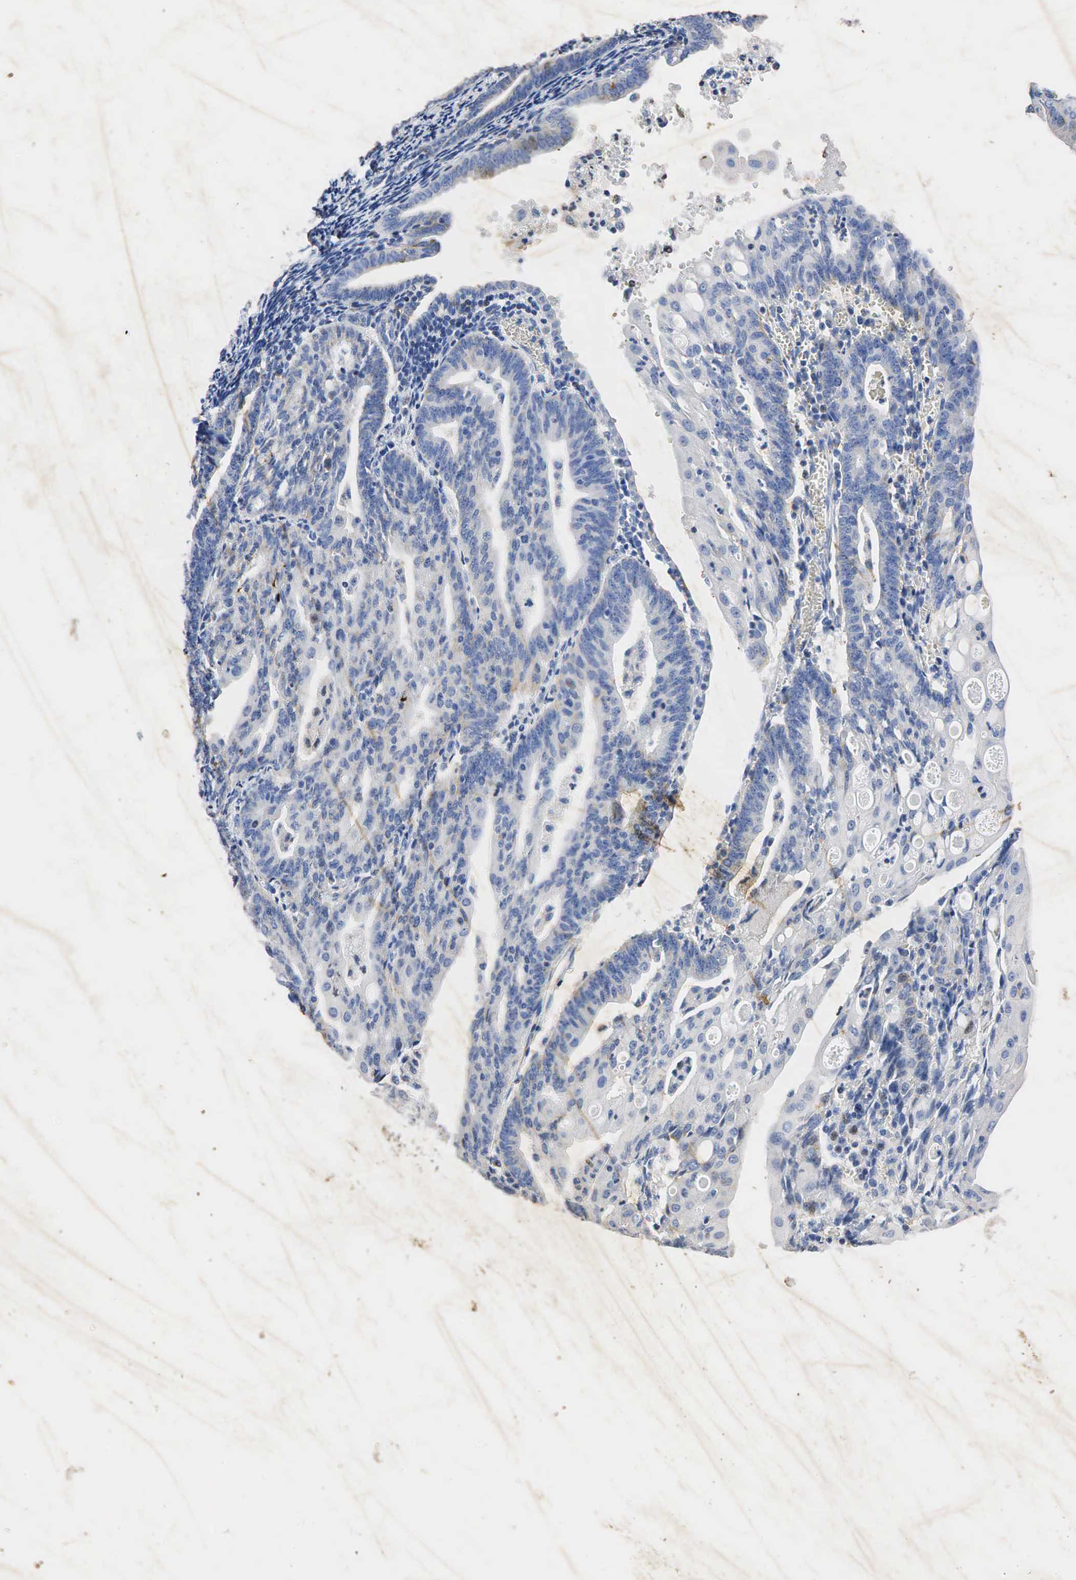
{"staining": {"intensity": "weak", "quantity": "<25%", "location": "nuclear"}, "tissue": "endometrial cancer", "cell_type": "Tumor cells", "image_type": "cancer", "snomed": [{"axis": "morphology", "description": "Adenocarcinoma, NOS"}, {"axis": "topography", "description": "Endometrium"}], "caption": "Immunohistochemistry (IHC) micrograph of neoplastic tissue: adenocarcinoma (endometrial) stained with DAB reveals no significant protein staining in tumor cells. The staining was performed using DAB to visualize the protein expression in brown, while the nuclei were stained in blue with hematoxylin (Magnification: 20x).", "gene": "SYP", "patient": {"sex": "female", "age": 56}}